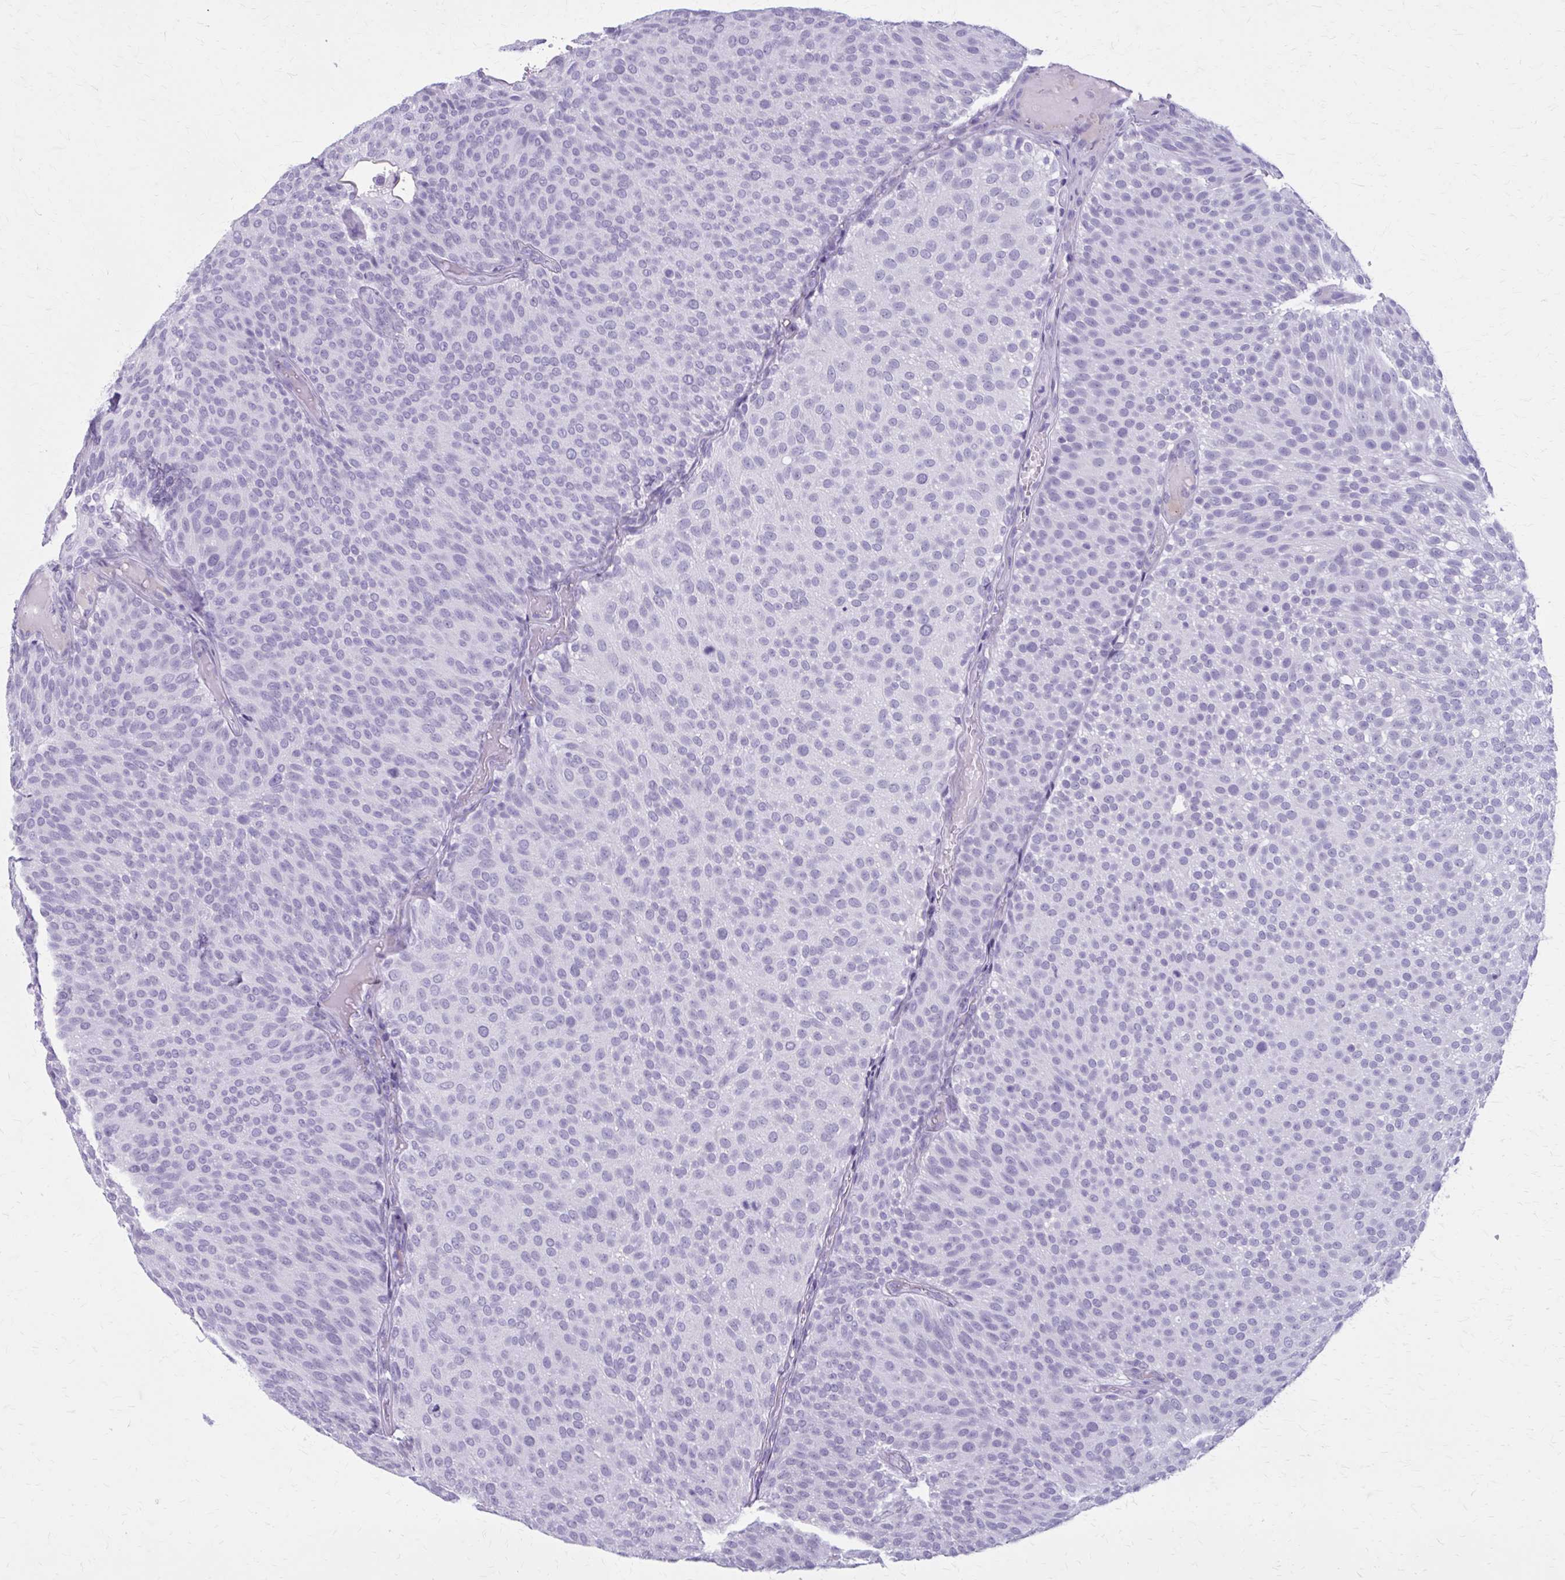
{"staining": {"intensity": "negative", "quantity": "none", "location": "none"}, "tissue": "urothelial cancer", "cell_type": "Tumor cells", "image_type": "cancer", "snomed": [{"axis": "morphology", "description": "Urothelial carcinoma, Low grade"}, {"axis": "topography", "description": "Urinary bladder"}], "caption": "Photomicrograph shows no significant protein expression in tumor cells of low-grade urothelial carcinoma. Nuclei are stained in blue.", "gene": "ZDHHC7", "patient": {"sex": "male", "age": 78}}